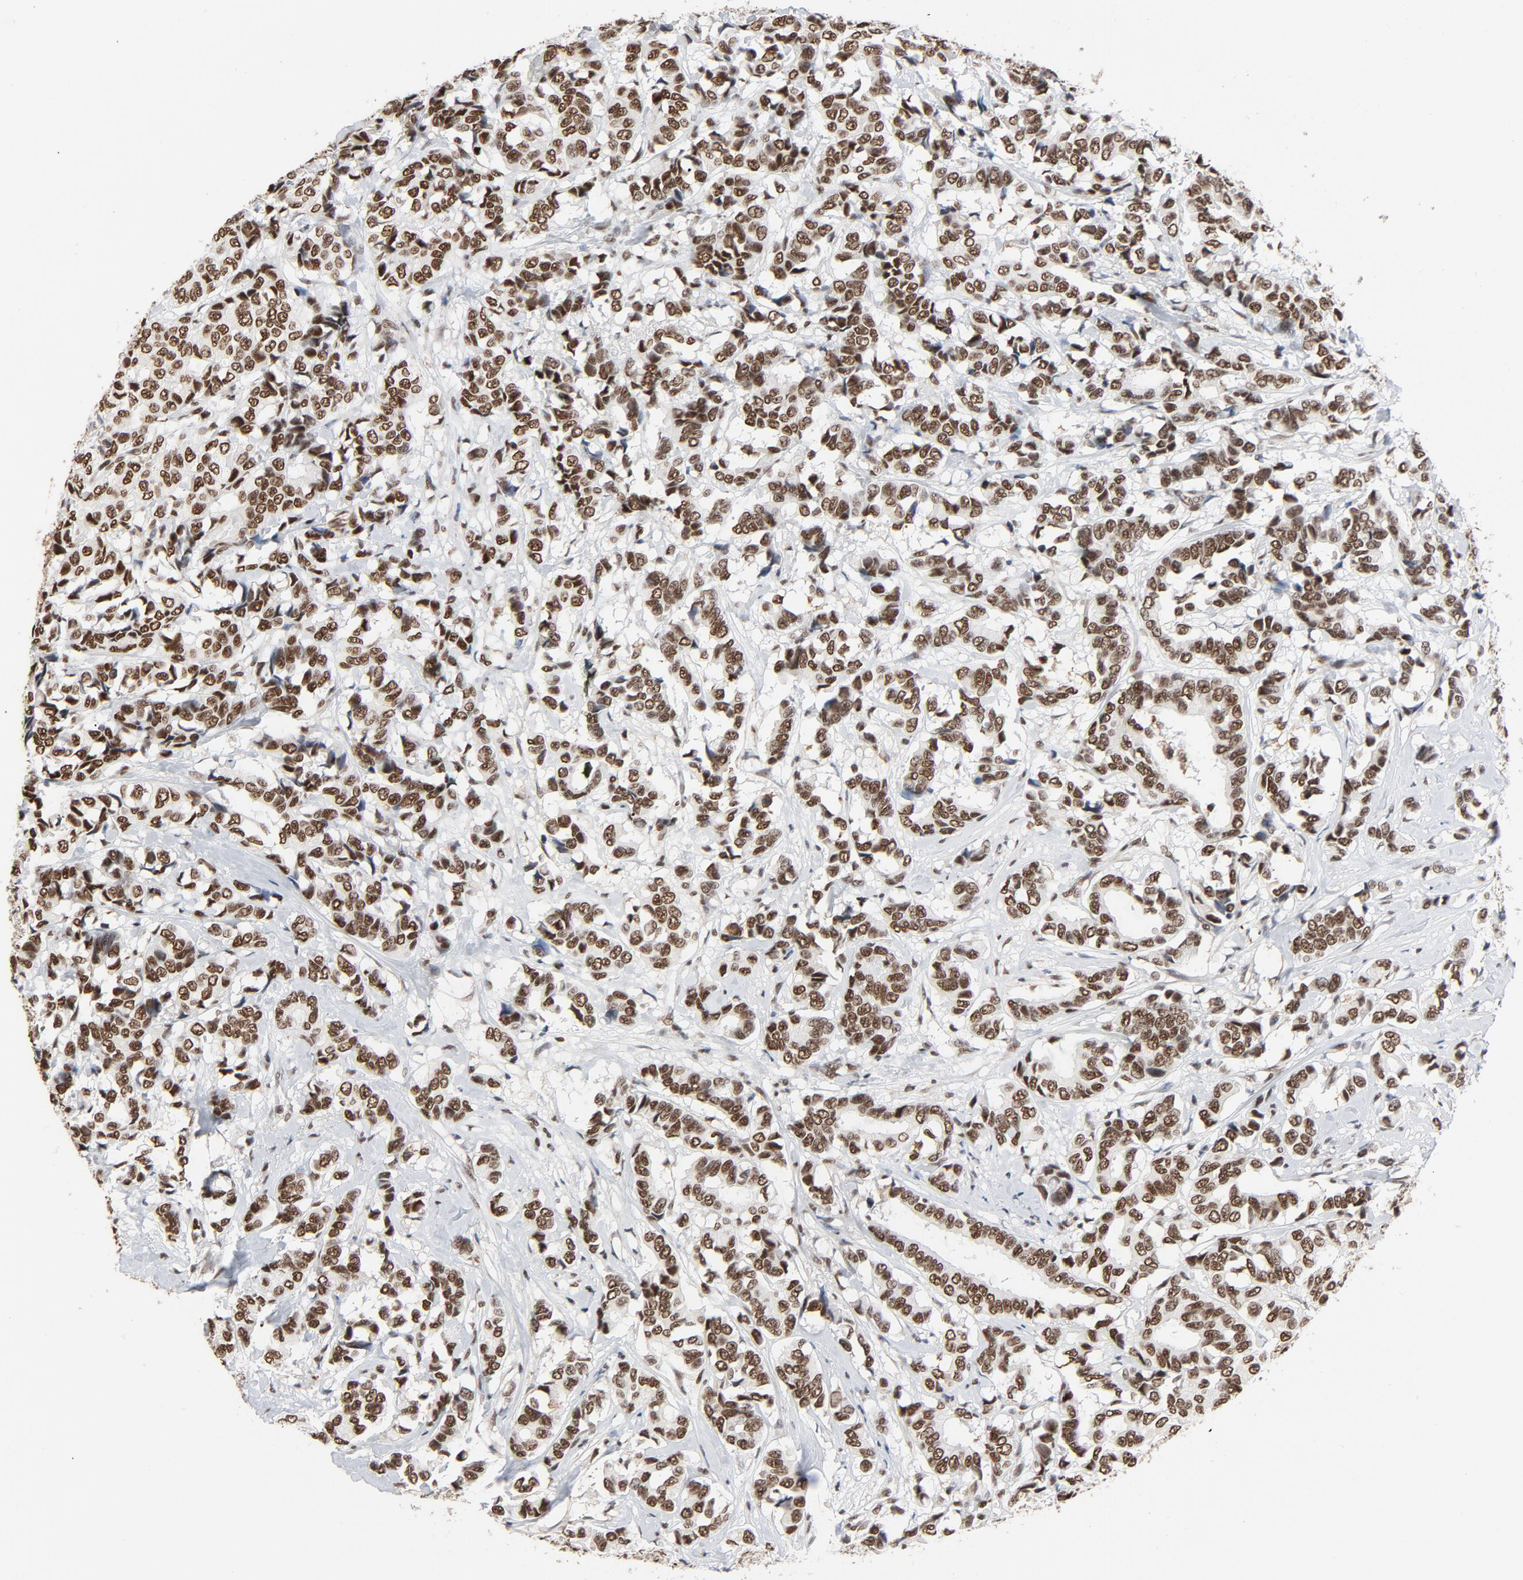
{"staining": {"intensity": "moderate", "quantity": ">75%", "location": "nuclear"}, "tissue": "breast cancer", "cell_type": "Tumor cells", "image_type": "cancer", "snomed": [{"axis": "morphology", "description": "Duct carcinoma"}, {"axis": "topography", "description": "Breast"}], "caption": "This histopathology image shows breast cancer stained with immunohistochemistry to label a protein in brown. The nuclear of tumor cells show moderate positivity for the protein. Nuclei are counter-stained blue.", "gene": "MRE11", "patient": {"sex": "female", "age": 87}}